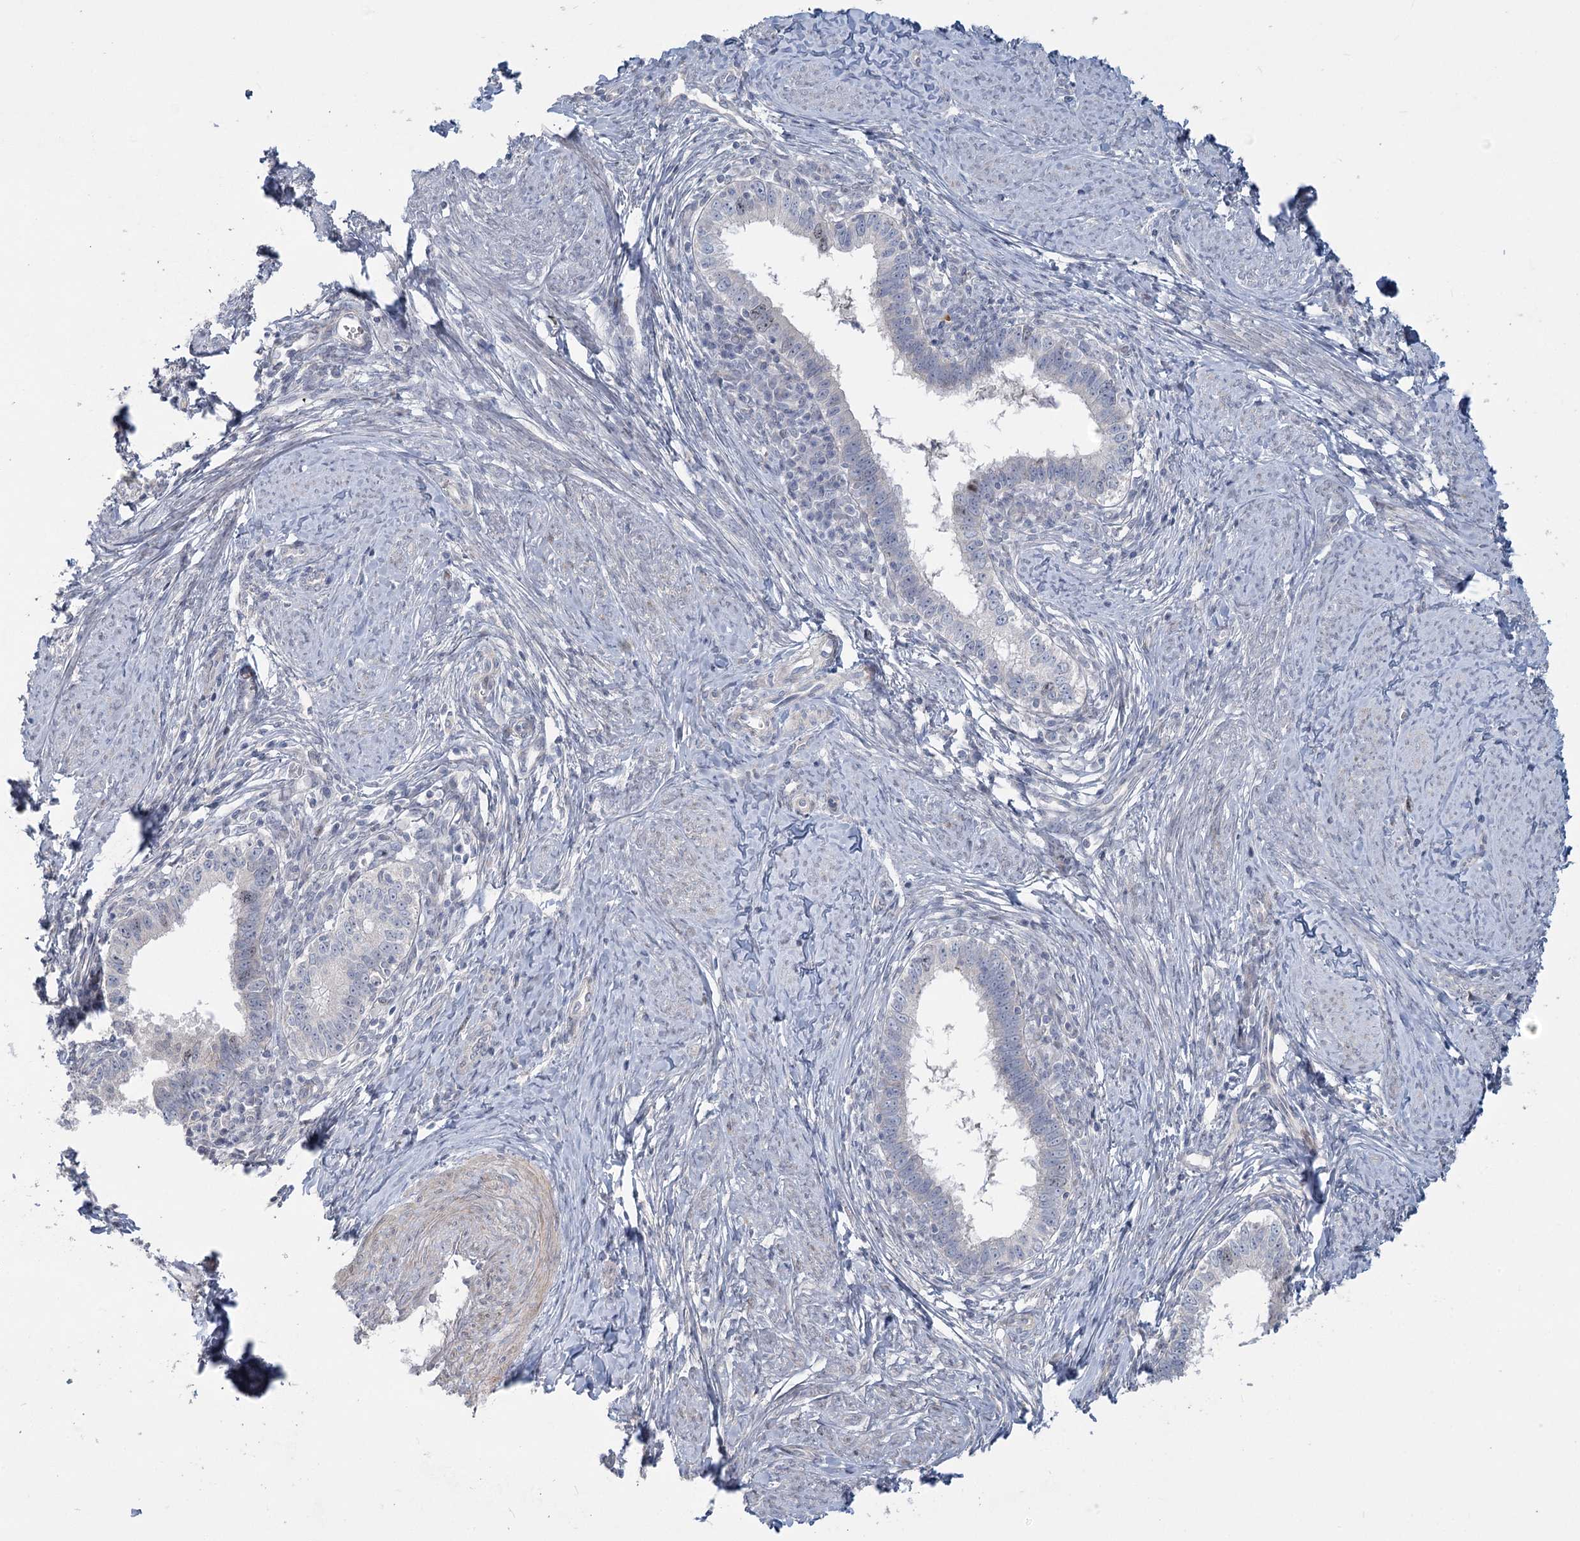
{"staining": {"intensity": "weak", "quantity": "<25%", "location": "nuclear"}, "tissue": "cervical cancer", "cell_type": "Tumor cells", "image_type": "cancer", "snomed": [{"axis": "morphology", "description": "Adenocarcinoma, NOS"}, {"axis": "topography", "description": "Cervix"}], "caption": "Image shows no protein staining in tumor cells of cervical cancer (adenocarcinoma) tissue.", "gene": "ABITRAM", "patient": {"sex": "female", "age": 36}}